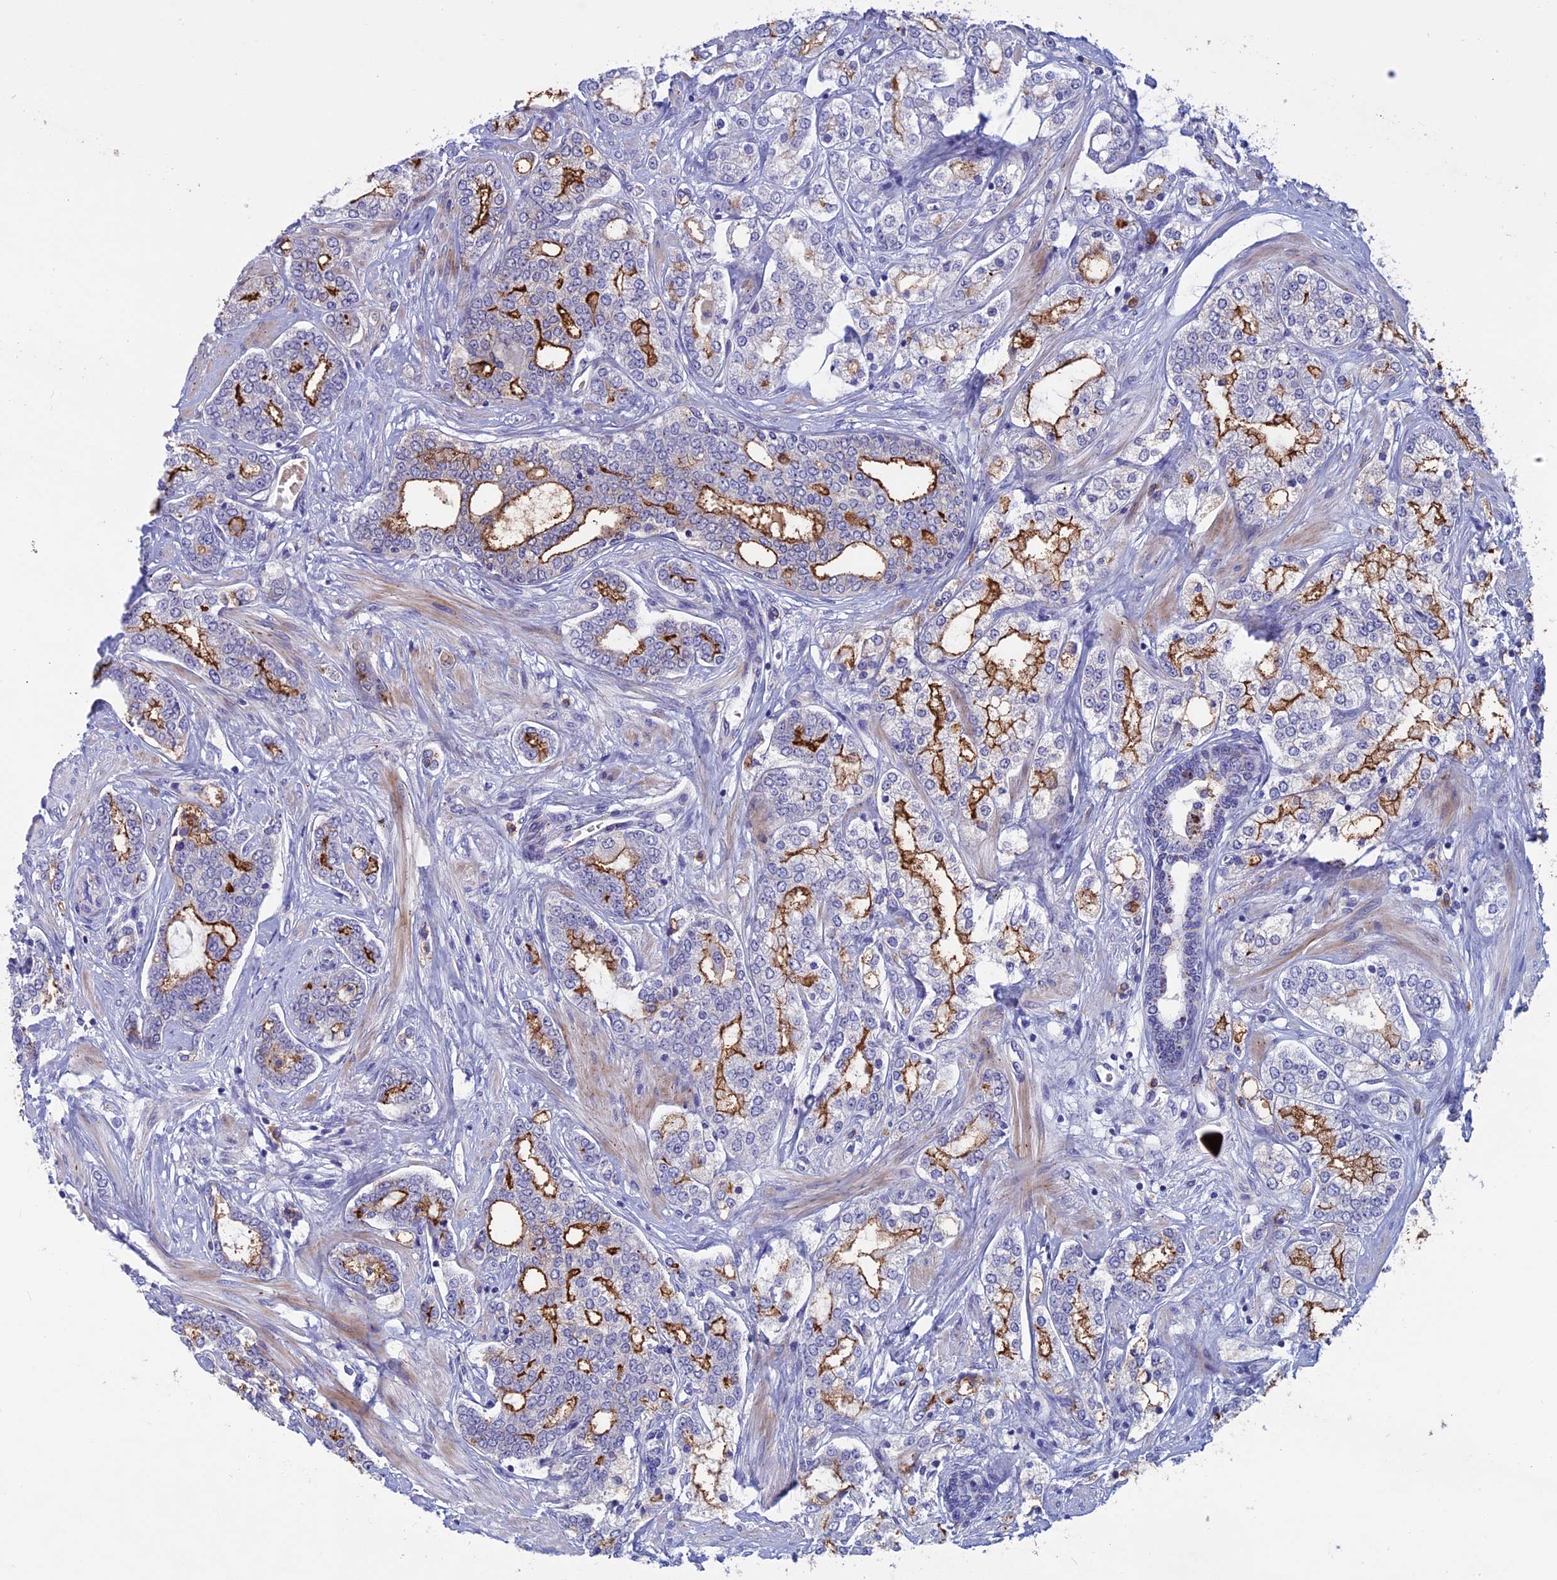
{"staining": {"intensity": "strong", "quantity": "25%-75%", "location": "cytoplasmic/membranous"}, "tissue": "prostate cancer", "cell_type": "Tumor cells", "image_type": "cancer", "snomed": [{"axis": "morphology", "description": "Adenocarcinoma, High grade"}, {"axis": "topography", "description": "Prostate"}], "caption": "Immunohistochemistry (IHC) image of human high-grade adenocarcinoma (prostate) stained for a protein (brown), which reveals high levels of strong cytoplasmic/membranous positivity in about 25%-75% of tumor cells.", "gene": "SLC2A6", "patient": {"sex": "male", "age": 64}}